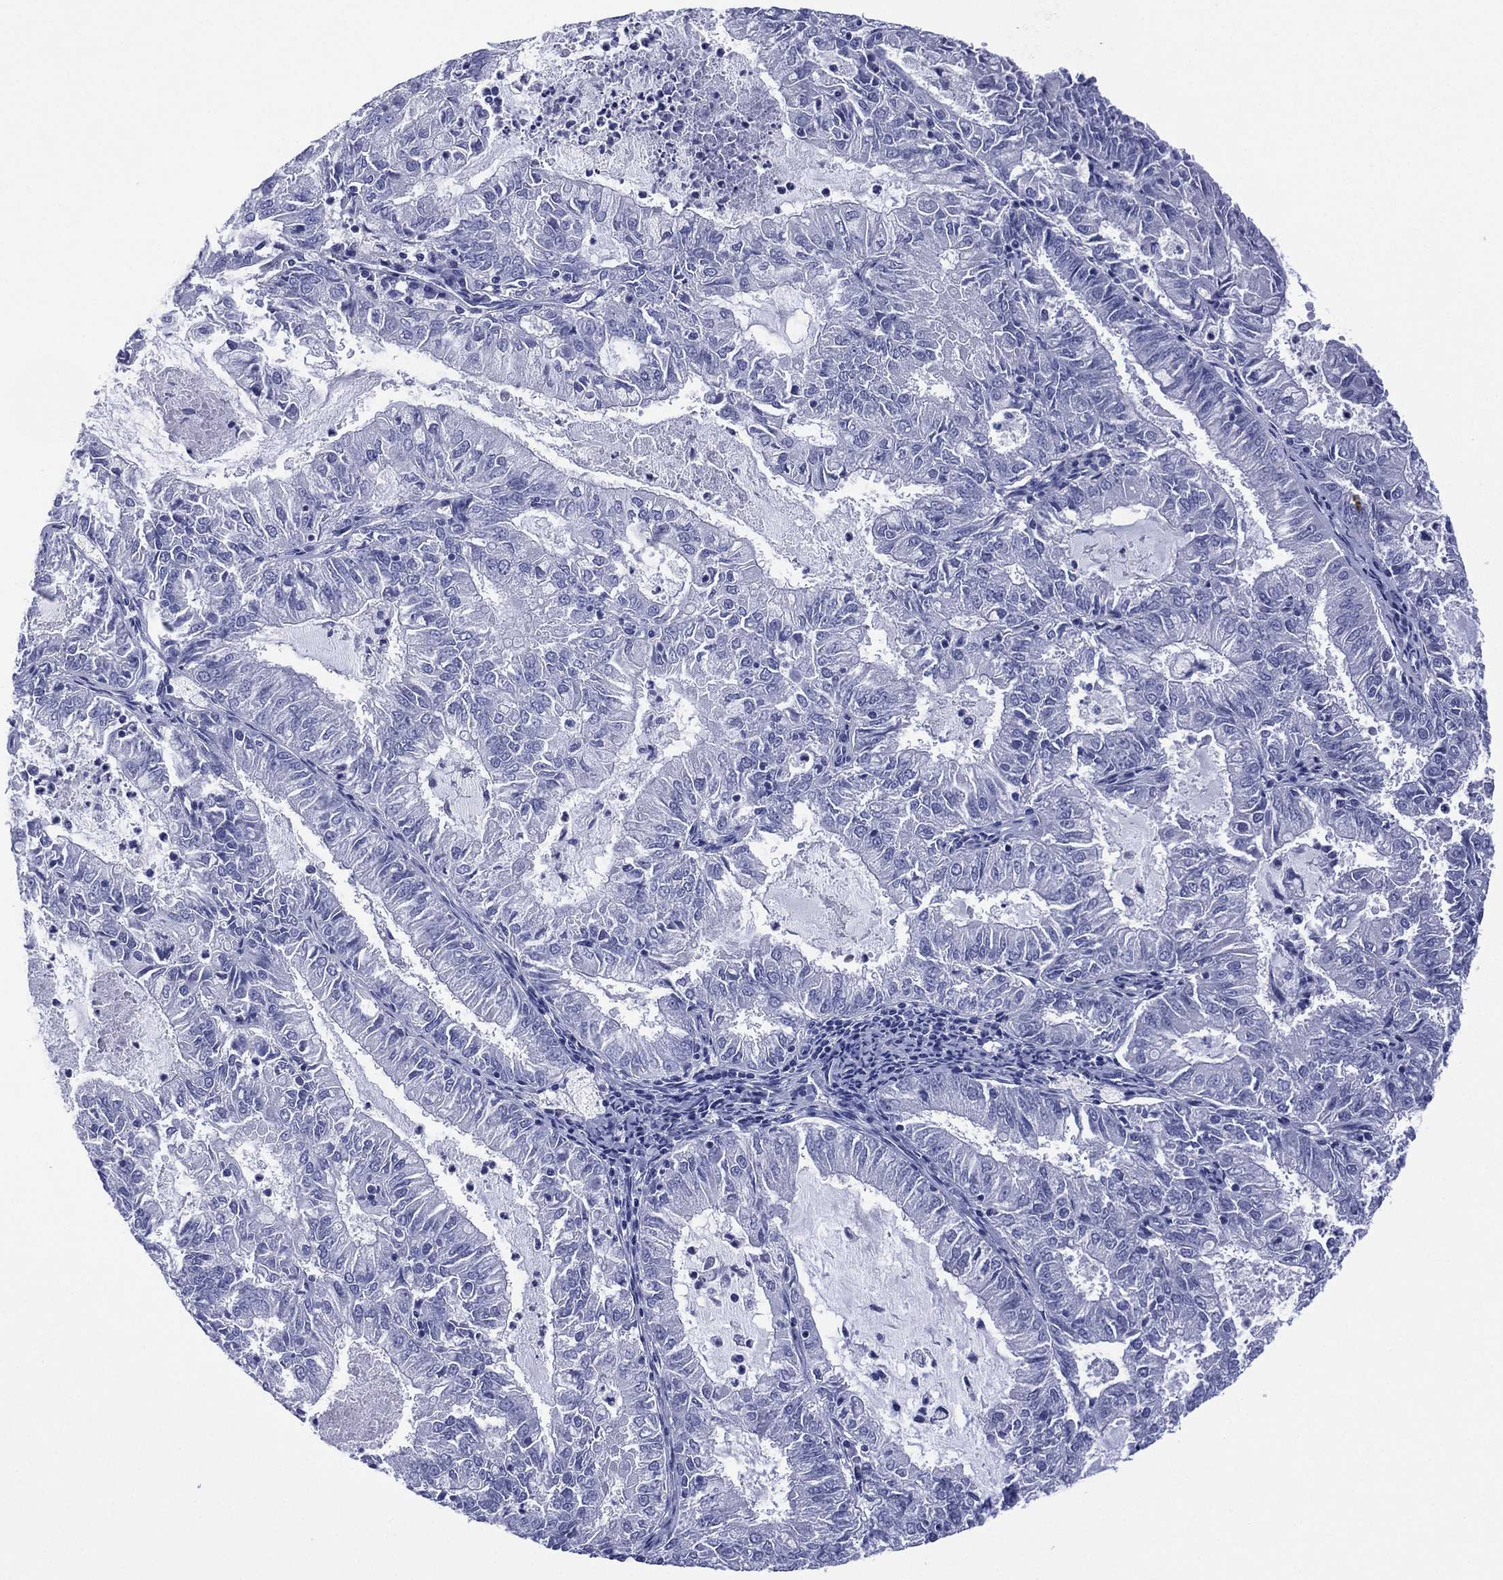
{"staining": {"intensity": "negative", "quantity": "none", "location": "none"}, "tissue": "endometrial cancer", "cell_type": "Tumor cells", "image_type": "cancer", "snomed": [{"axis": "morphology", "description": "Adenocarcinoma, NOS"}, {"axis": "topography", "description": "Endometrium"}], "caption": "Immunohistochemical staining of human endometrial cancer (adenocarcinoma) shows no significant staining in tumor cells. (DAB IHC with hematoxylin counter stain).", "gene": "DSG1", "patient": {"sex": "female", "age": 57}}